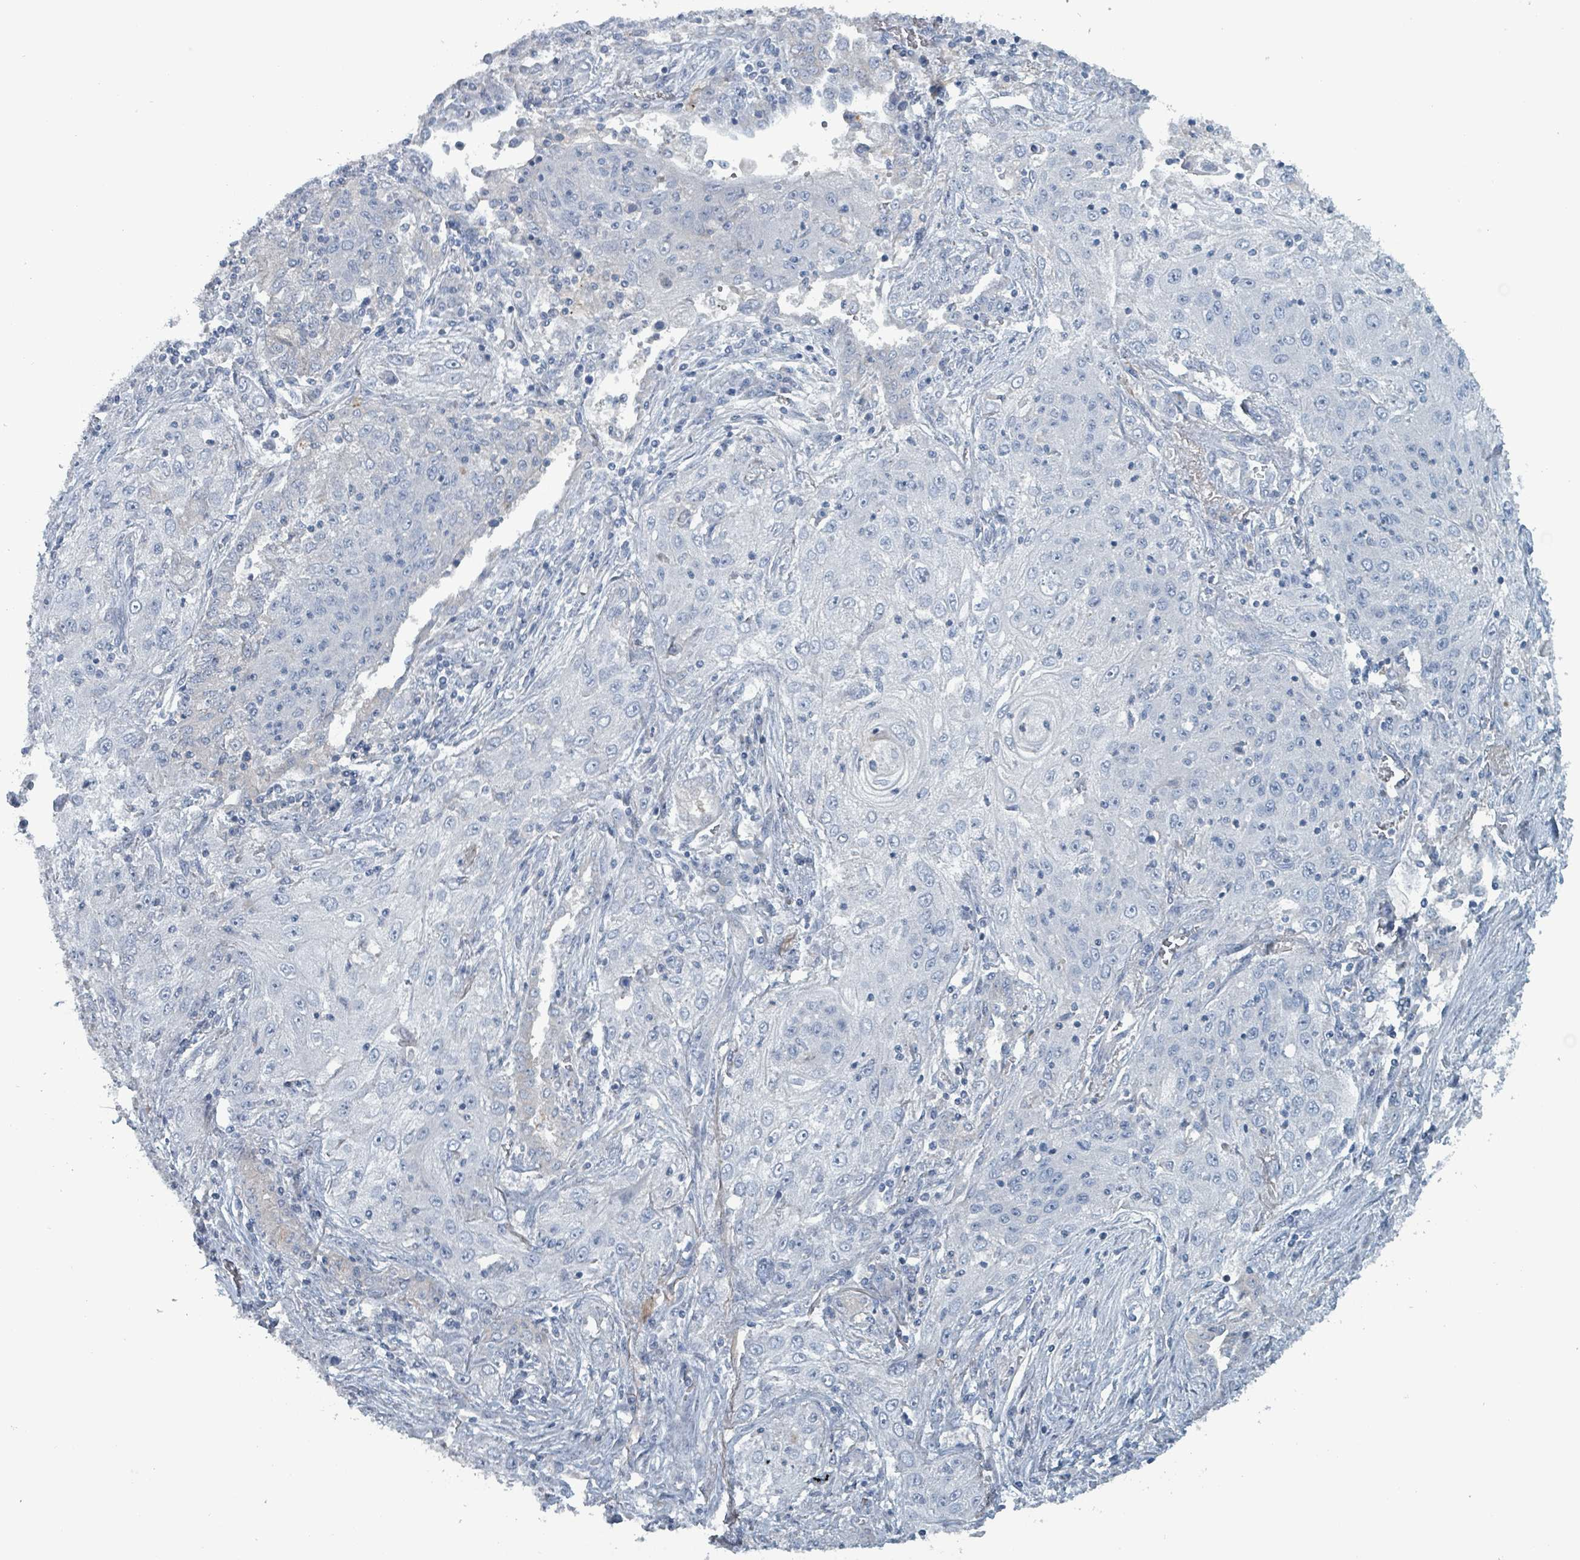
{"staining": {"intensity": "negative", "quantity": "none", "location": "none"}, "tissue": "lung cancer", "cell_type": "Tumor cells", "image_type": "cancer", "snomed": [{"axis": "morphology", "description": "Squamous cell carcinoma, NOS"}, {"axis": "topography", "description": "Lung"}], "caption": "High power microscopy micrograph of an immunohistochemistry micrograph of squamous cell carcinoma (lung), revealing no significant expression in tumor cells.", "gene": "TAAR5", "patient": {"sex": "female", "age": 69}}